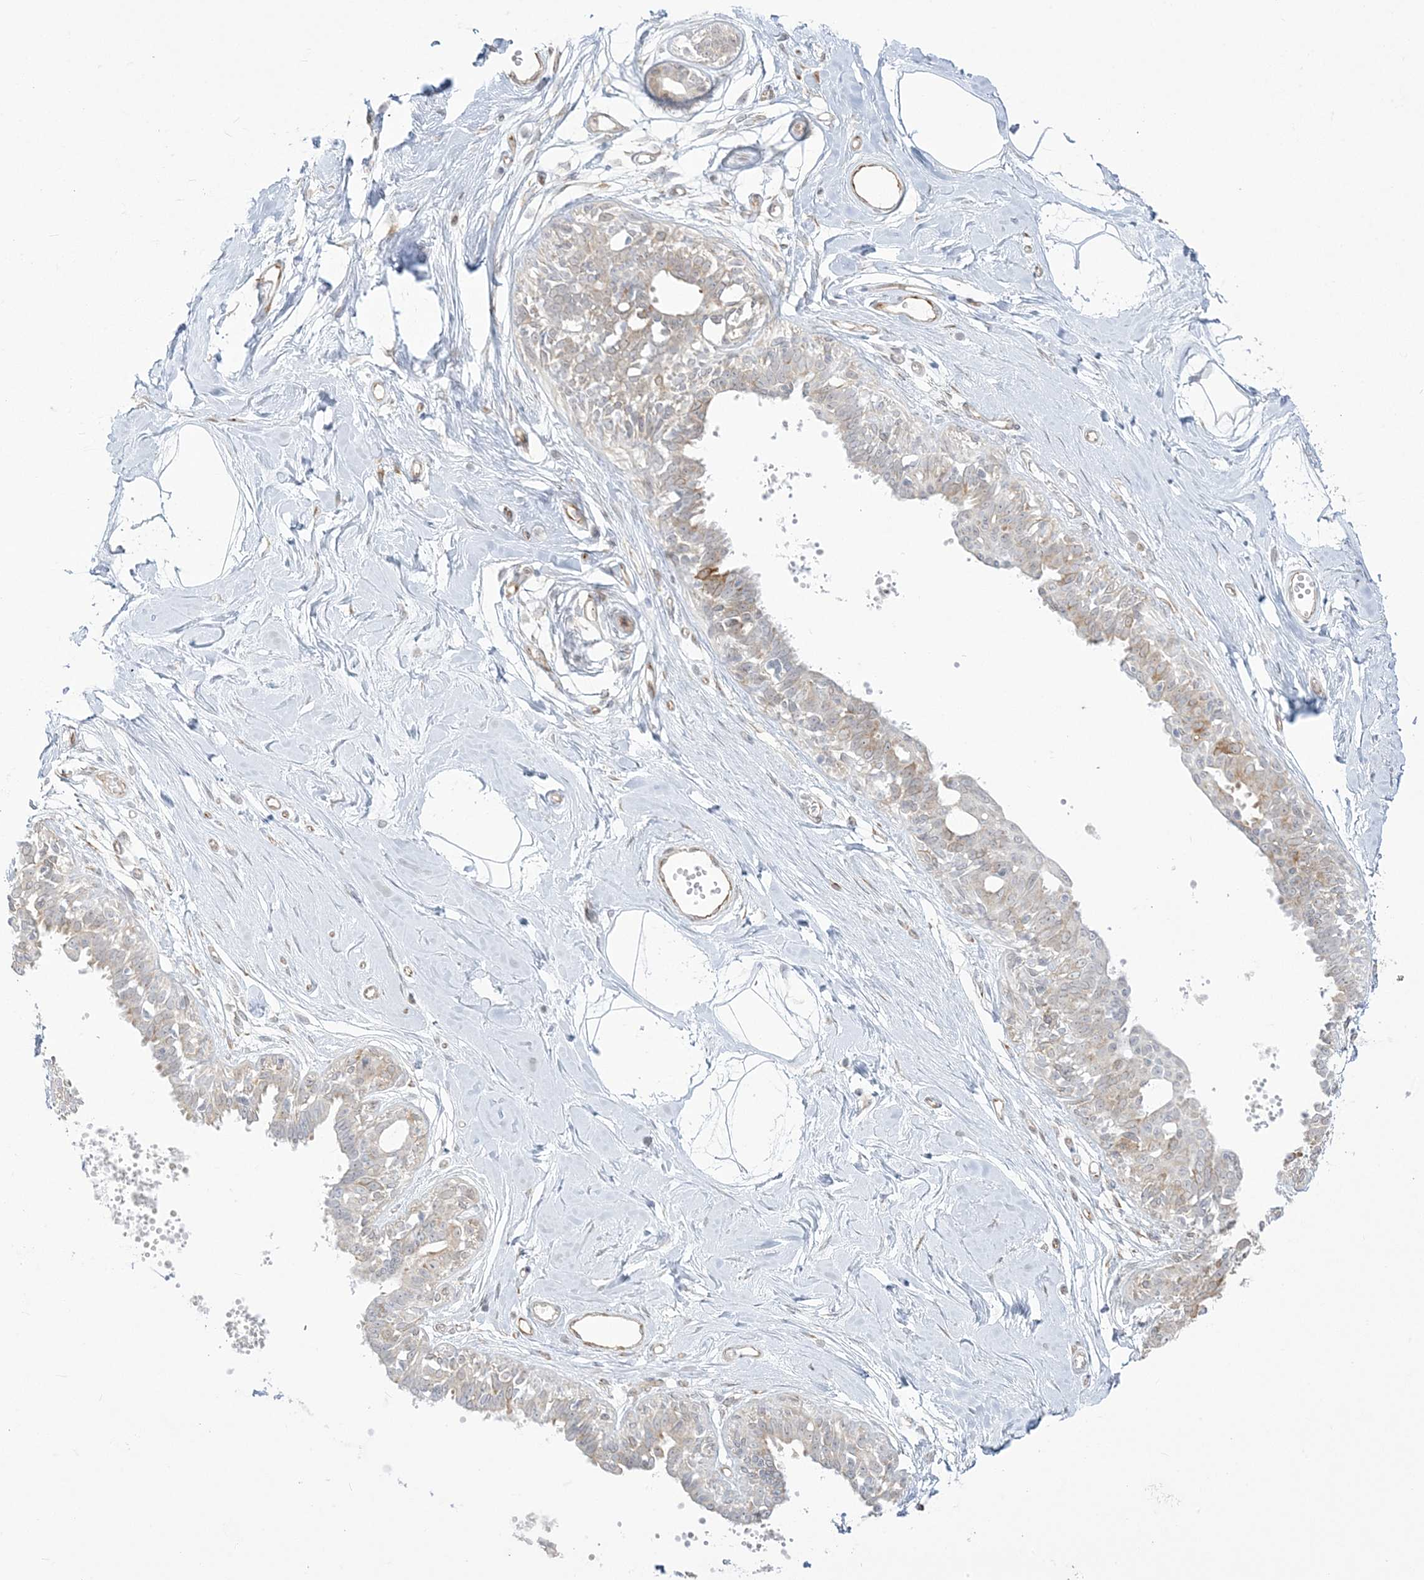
{"staining": {"intensity": "negative", "quantity": "none", "location": "none"}, "tissue": "breast", "cell_type": "Adipocytes", "image_type": "normal", "snomed": [{"axis": "morphology", "description": "Normal tissue, NOS"}, {"axis": "topography", "description": "Breast"}], "caption": "Immunohistochemical staining of benign breast demonstrates no significant staining in adipocytes.", "gene": "ZC3H6", "patient": {"sex": "female", "age": 45}}